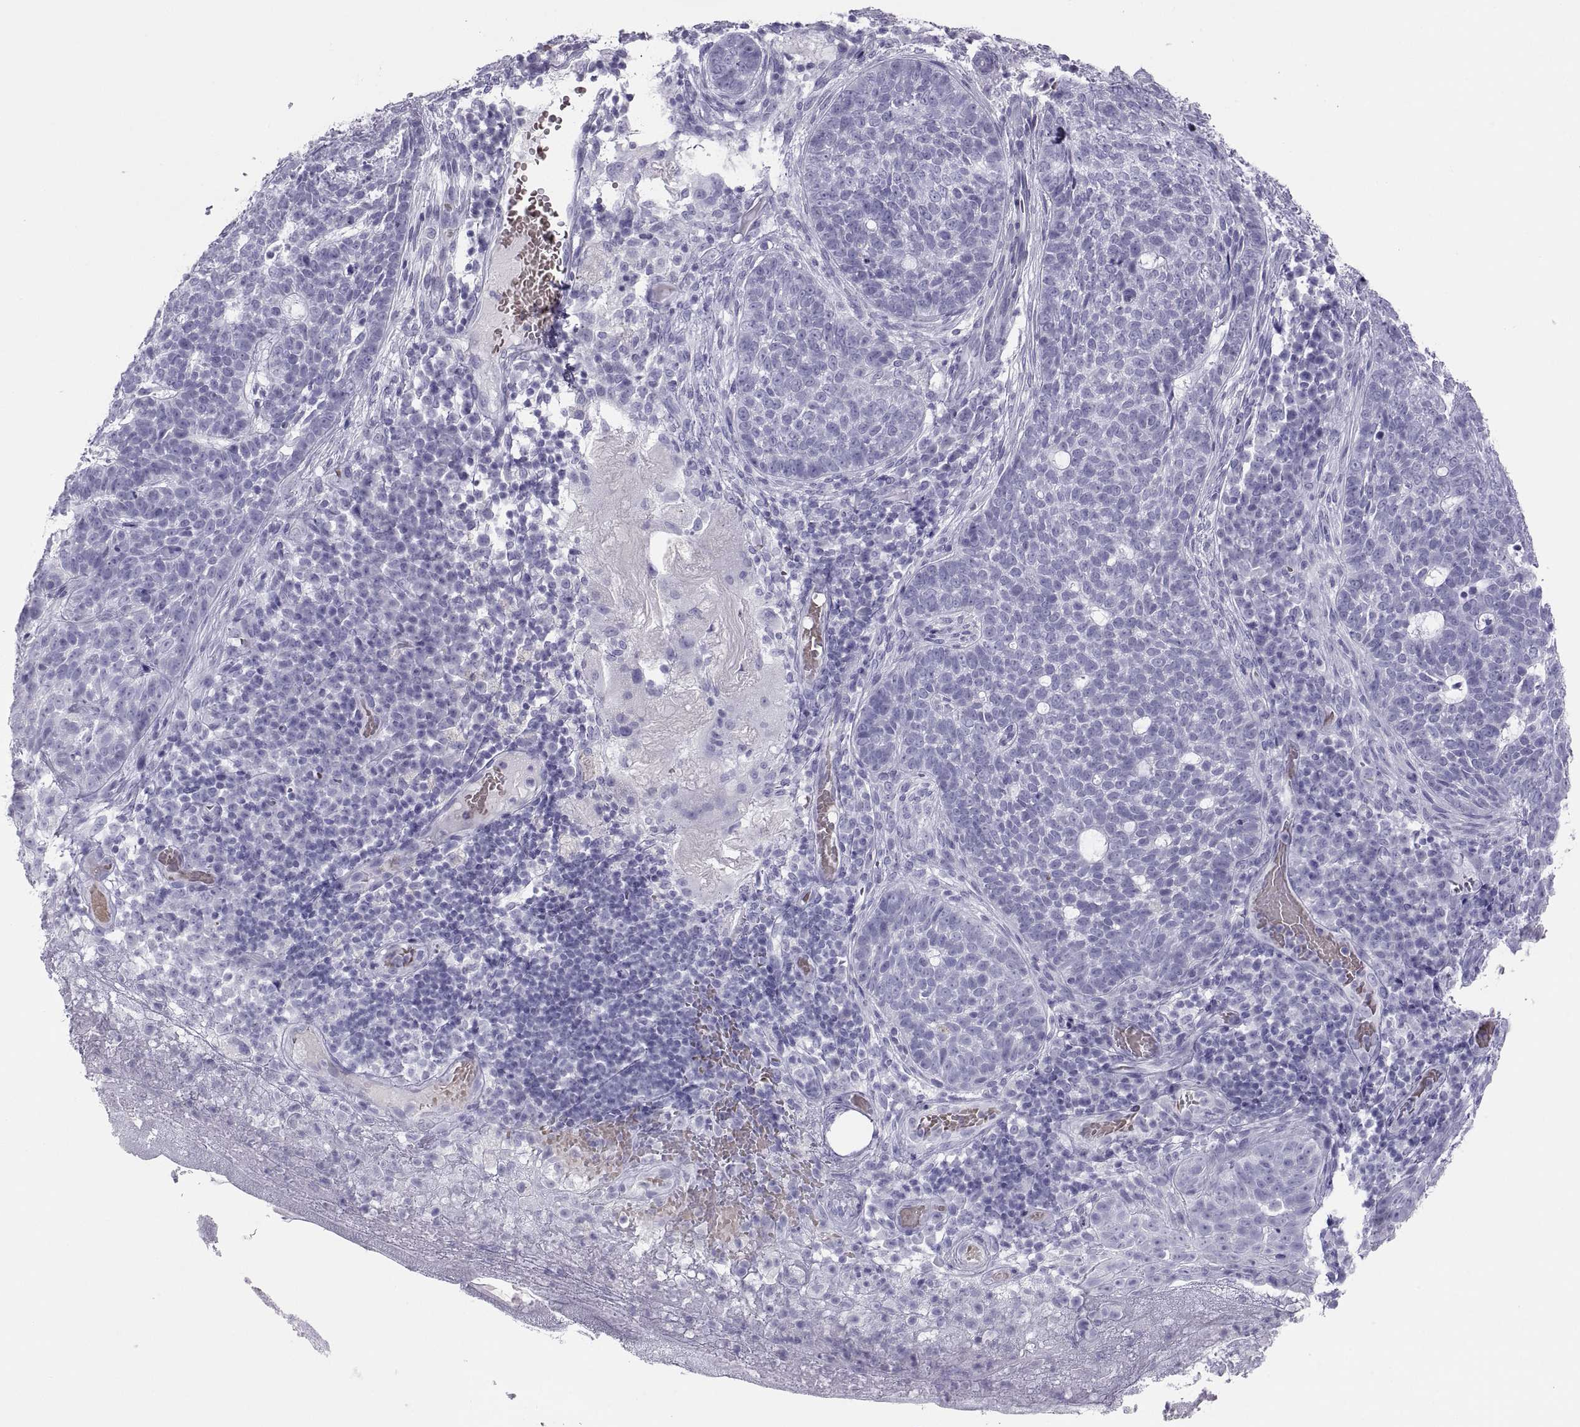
{"staining": {"intensity": "negative", "quantity": "none", "location": "none"}, "tissue": "skin cancer", "cell_type": "Tumor cells", "image_type": "cancer", "snomed": [{"axis": "morphology", "description": "Basal cell carcinoma"}, {"axis": "topography", "description": "Skin"}], "caption": "A histopathology image of skin cancer stained for a protein shows no brown staining in tumor cells.", "gene": "SEMG1", "patient": {"sex": "female", "age": 69}}